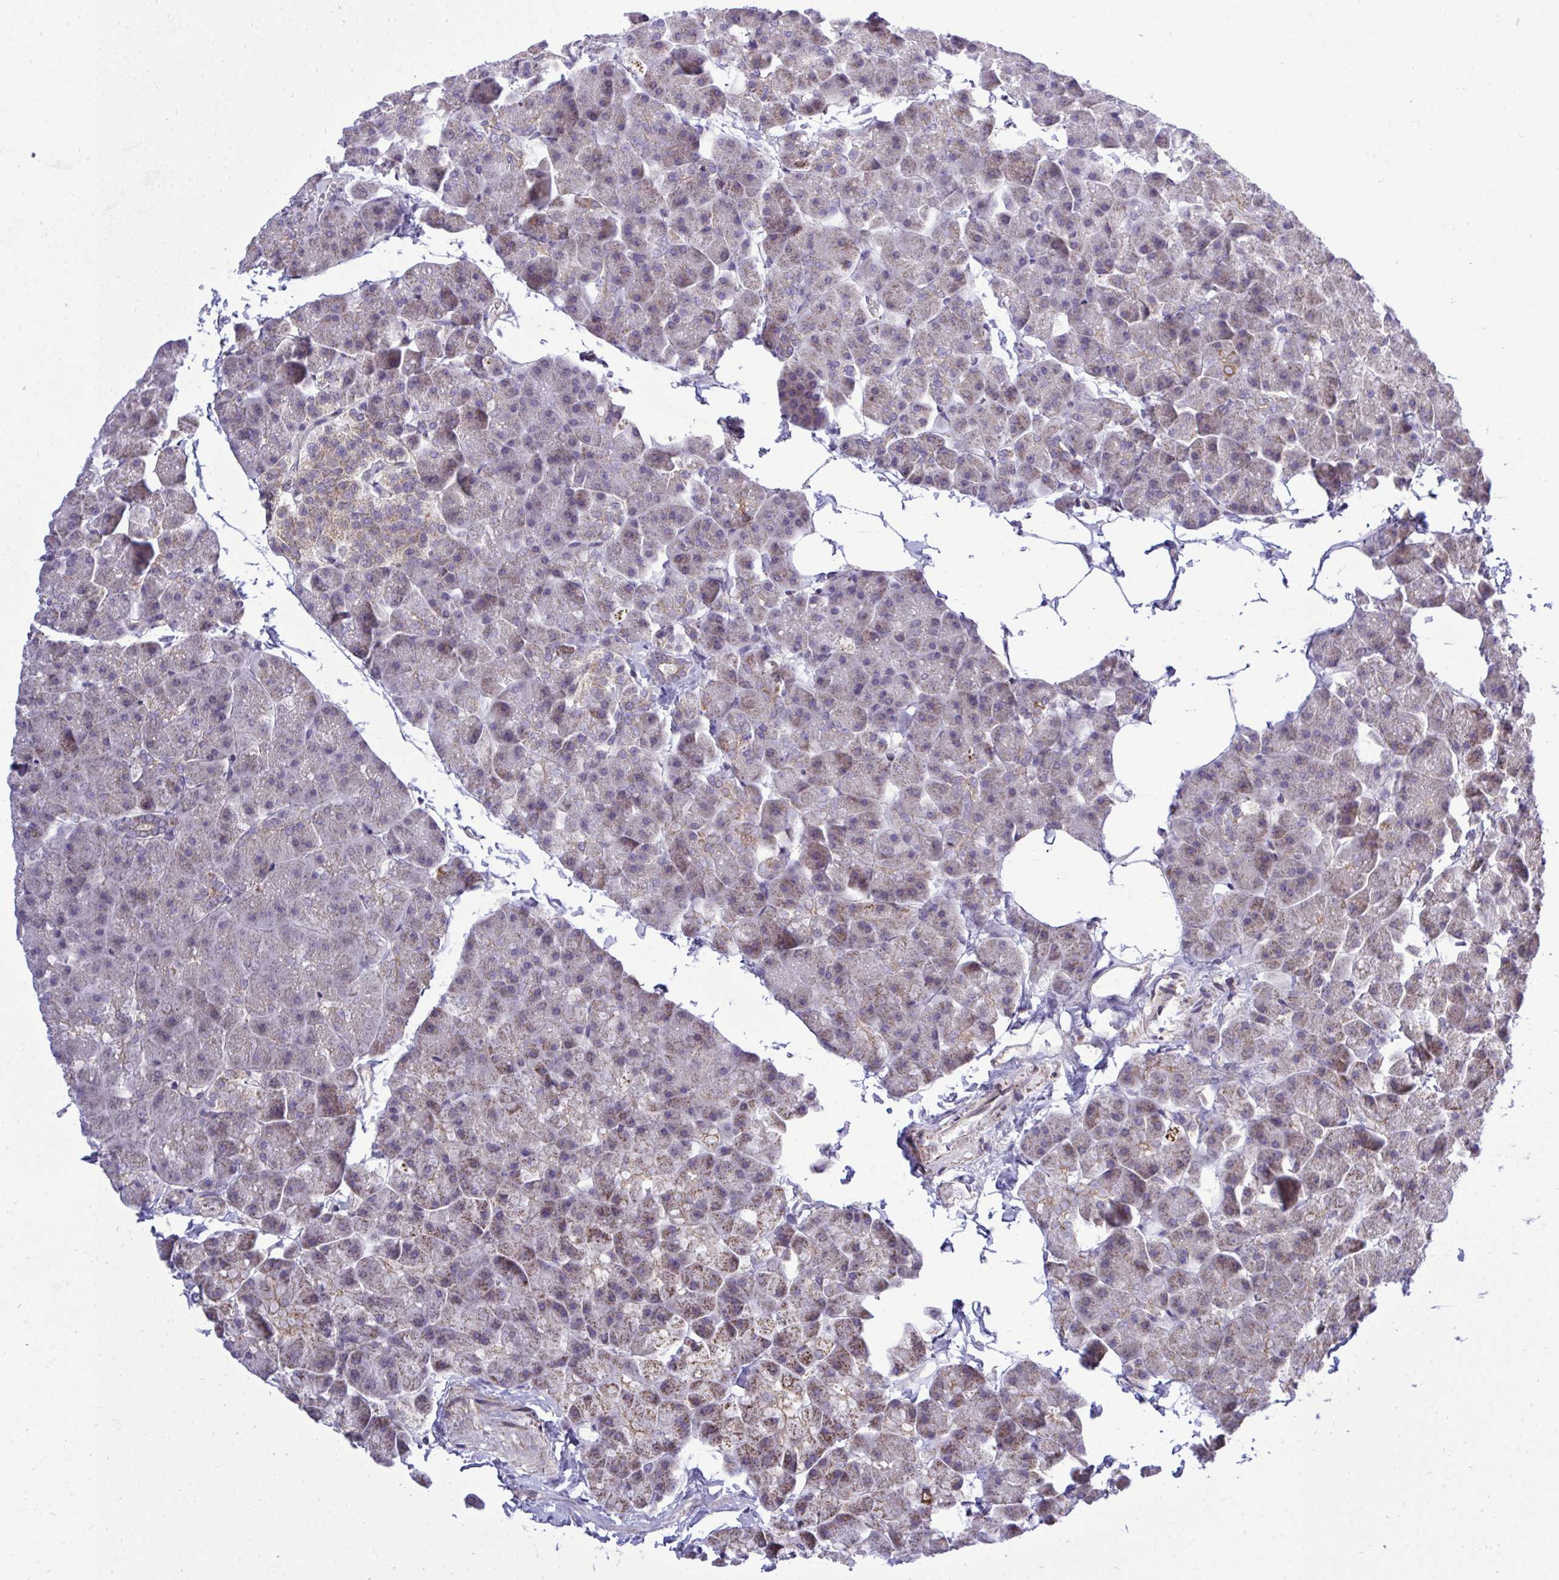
{"staining": {"intensity": "weak", "quantity": "25%-75%", "location": "cytoplasmic/membranous"}, "tissue": "pancreas", "cell_type": "Exocrine glandular cells", "image_type": "normal", "snomed": [{"axis": "morphology", "description": "Normal tissue, NOS"}, {"axis": "topography", "description": "Pancreas"}], "caption": "High-magnification brightfield microscopy of normal pancreas stained with DAB (brown) and counterstained with hematoxylin (blue). exocrine glandular cells exhibit weak cytoplasmic/membranous expression is identified in about25%-75% of cells.", "gene": "XAF1", "patient": {"sex": "male", "age": 35}}